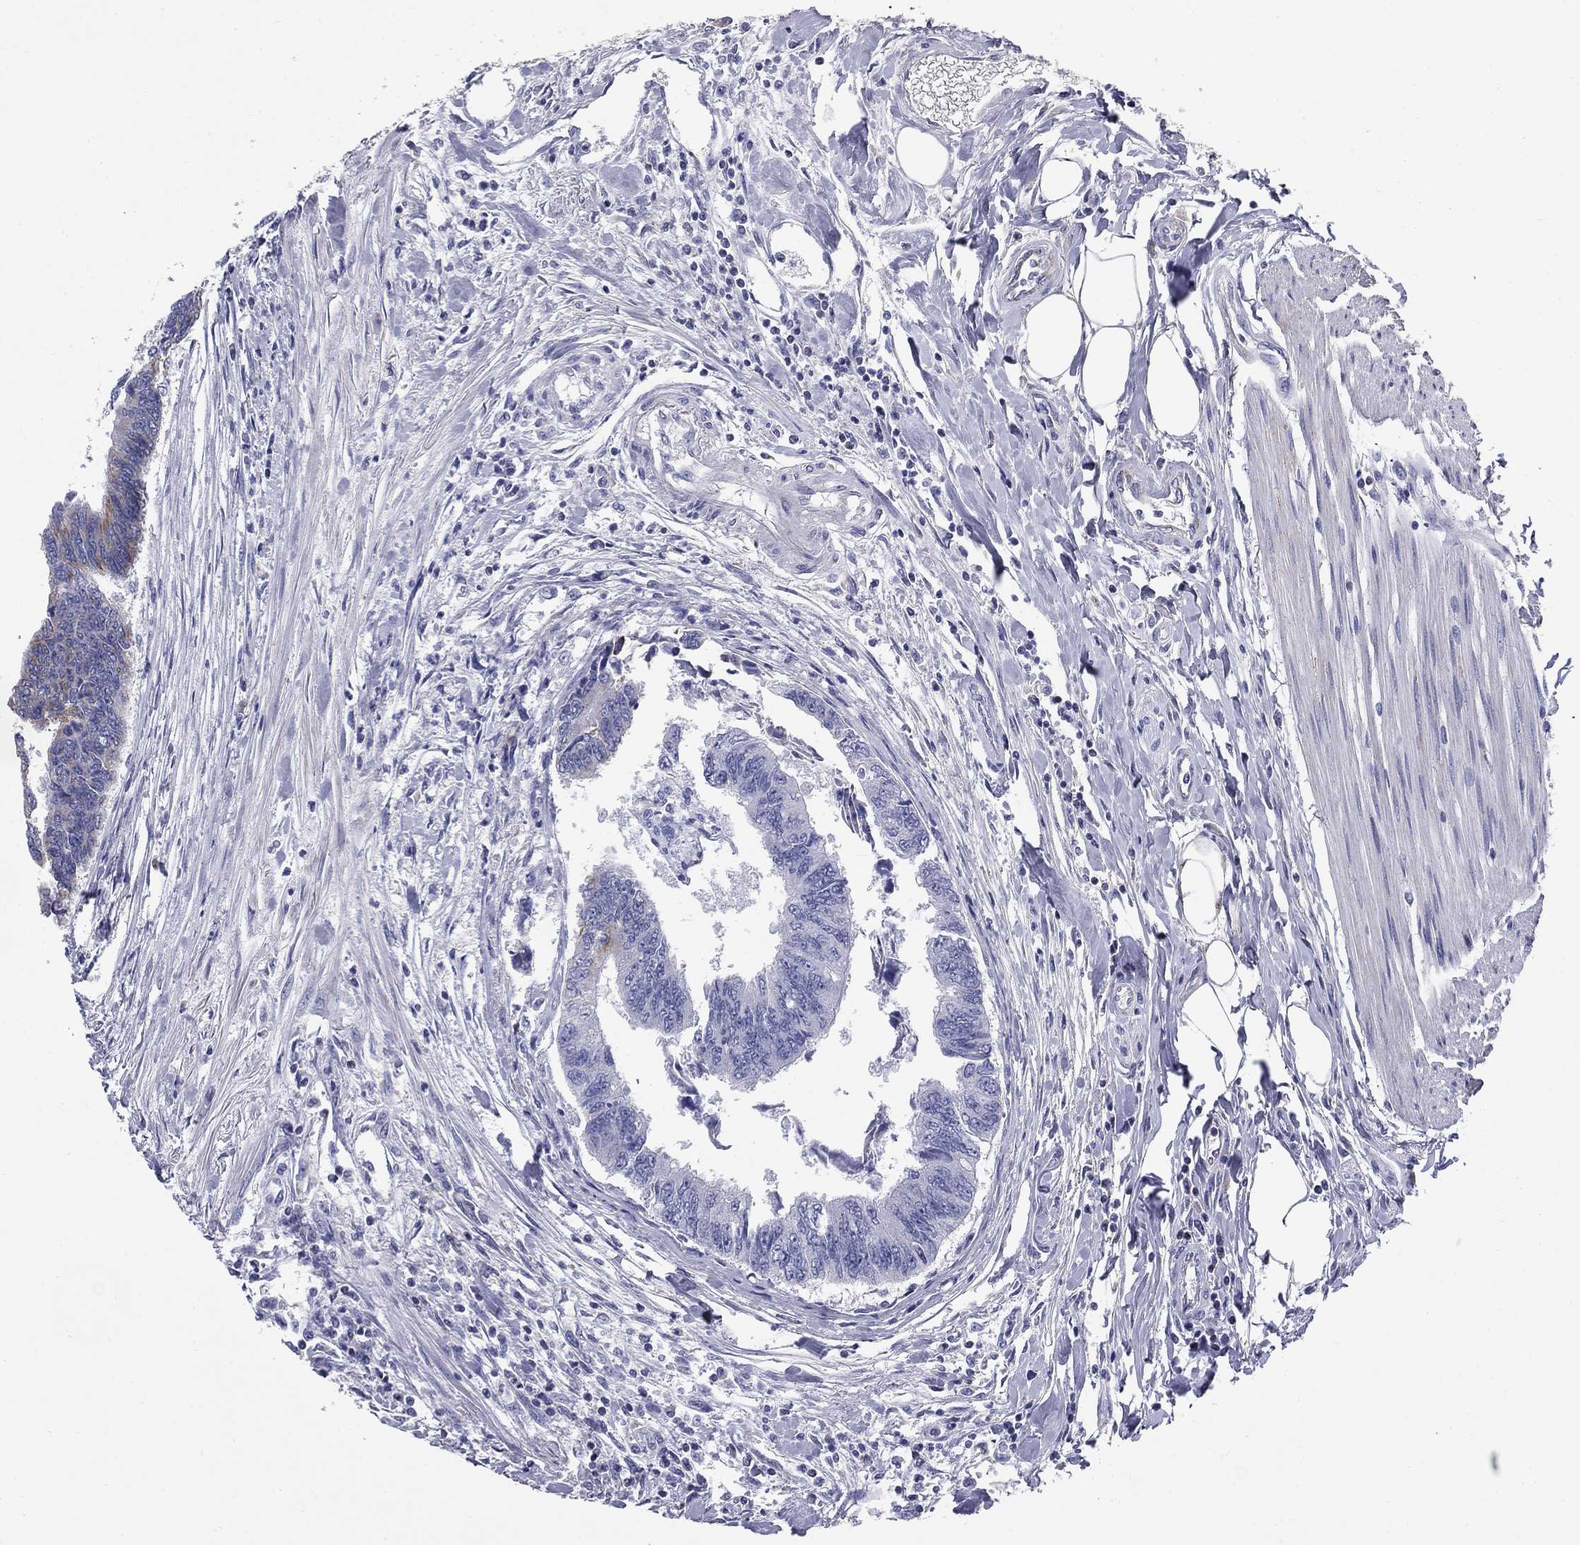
{"staining": {"intensity": "negative", "quantity": "none", "location": "none"}, "tissue": "colorectal cancer", "cell_type": "Tumor cells", "image_type": "cancer", "snomed": [{"axis": "morphology", "description": "Adenocarcinoma, NOS"}, {"axis": "topography", "description": "Colon"}], "caption": "A micrograph of colorectal cancer stained for a protein exhibits no brown staining in tumor cells.", "gene": "NDUFA4L2", "patient": {"sex": "female", "age": 65}}